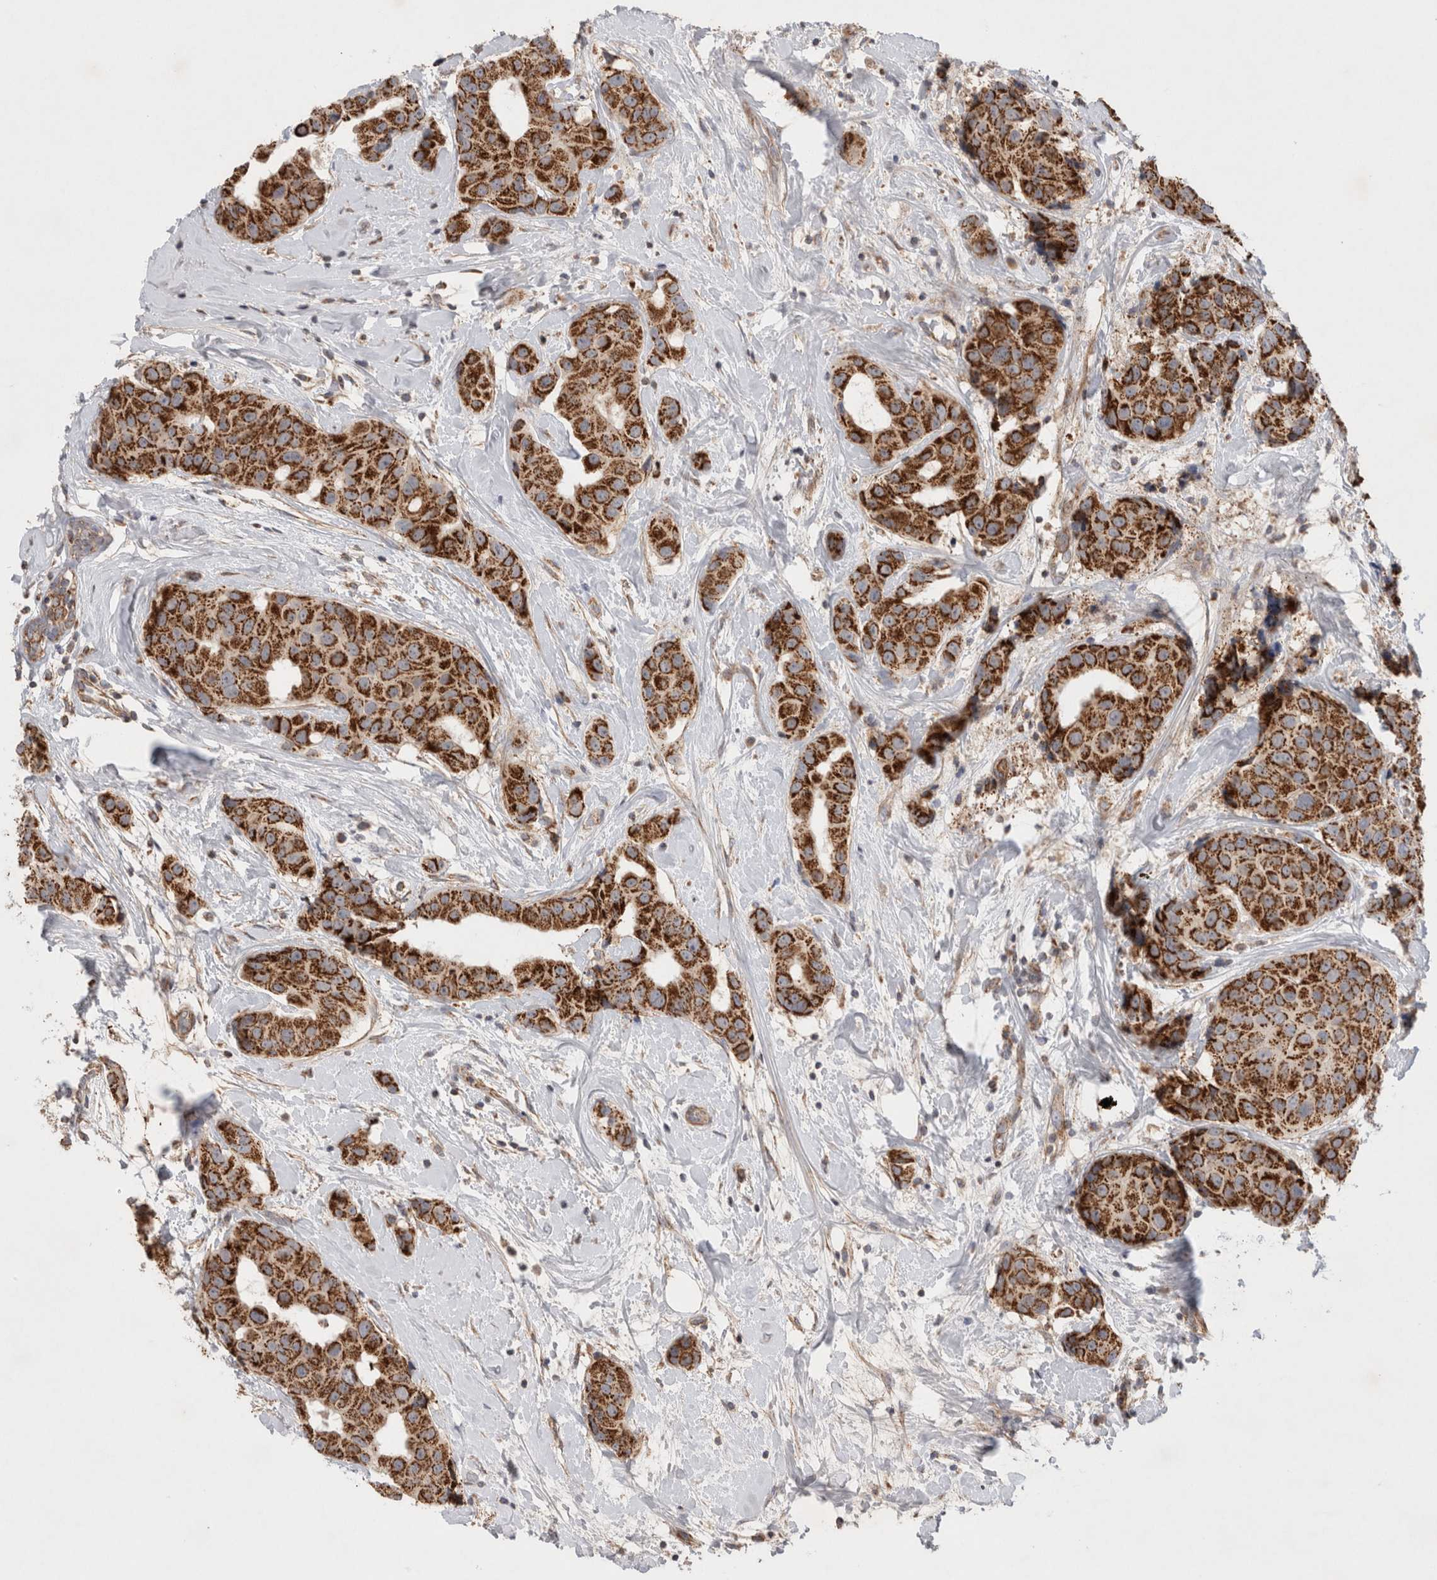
{"staining": {"intensity": "strong", "quantity": ">75%", "location": "cytoplasmic/membranous"}, "tissue": "breast cancer", "cell_type": "Tumor cells", "image_type": "cancer", "snomed": [{"axis": "morphology", "description": "Normal tissue, NOS"}, {"axis": "morphology", "description": "Duct carcinoma"}, {"axis": "topography", "description": "Breast"}], "caption": "Immunohistochemical staining of breast cancer (invasive ductal carcinoma) displays high levels of strong cytoplasmic/membranous staining in about >75% of tumor cells. The protein of interest is shown in brown color, while the nuclei are stained blue.", "gene": "MRPS28", "patient": {"sex": "female", "age": 39}}